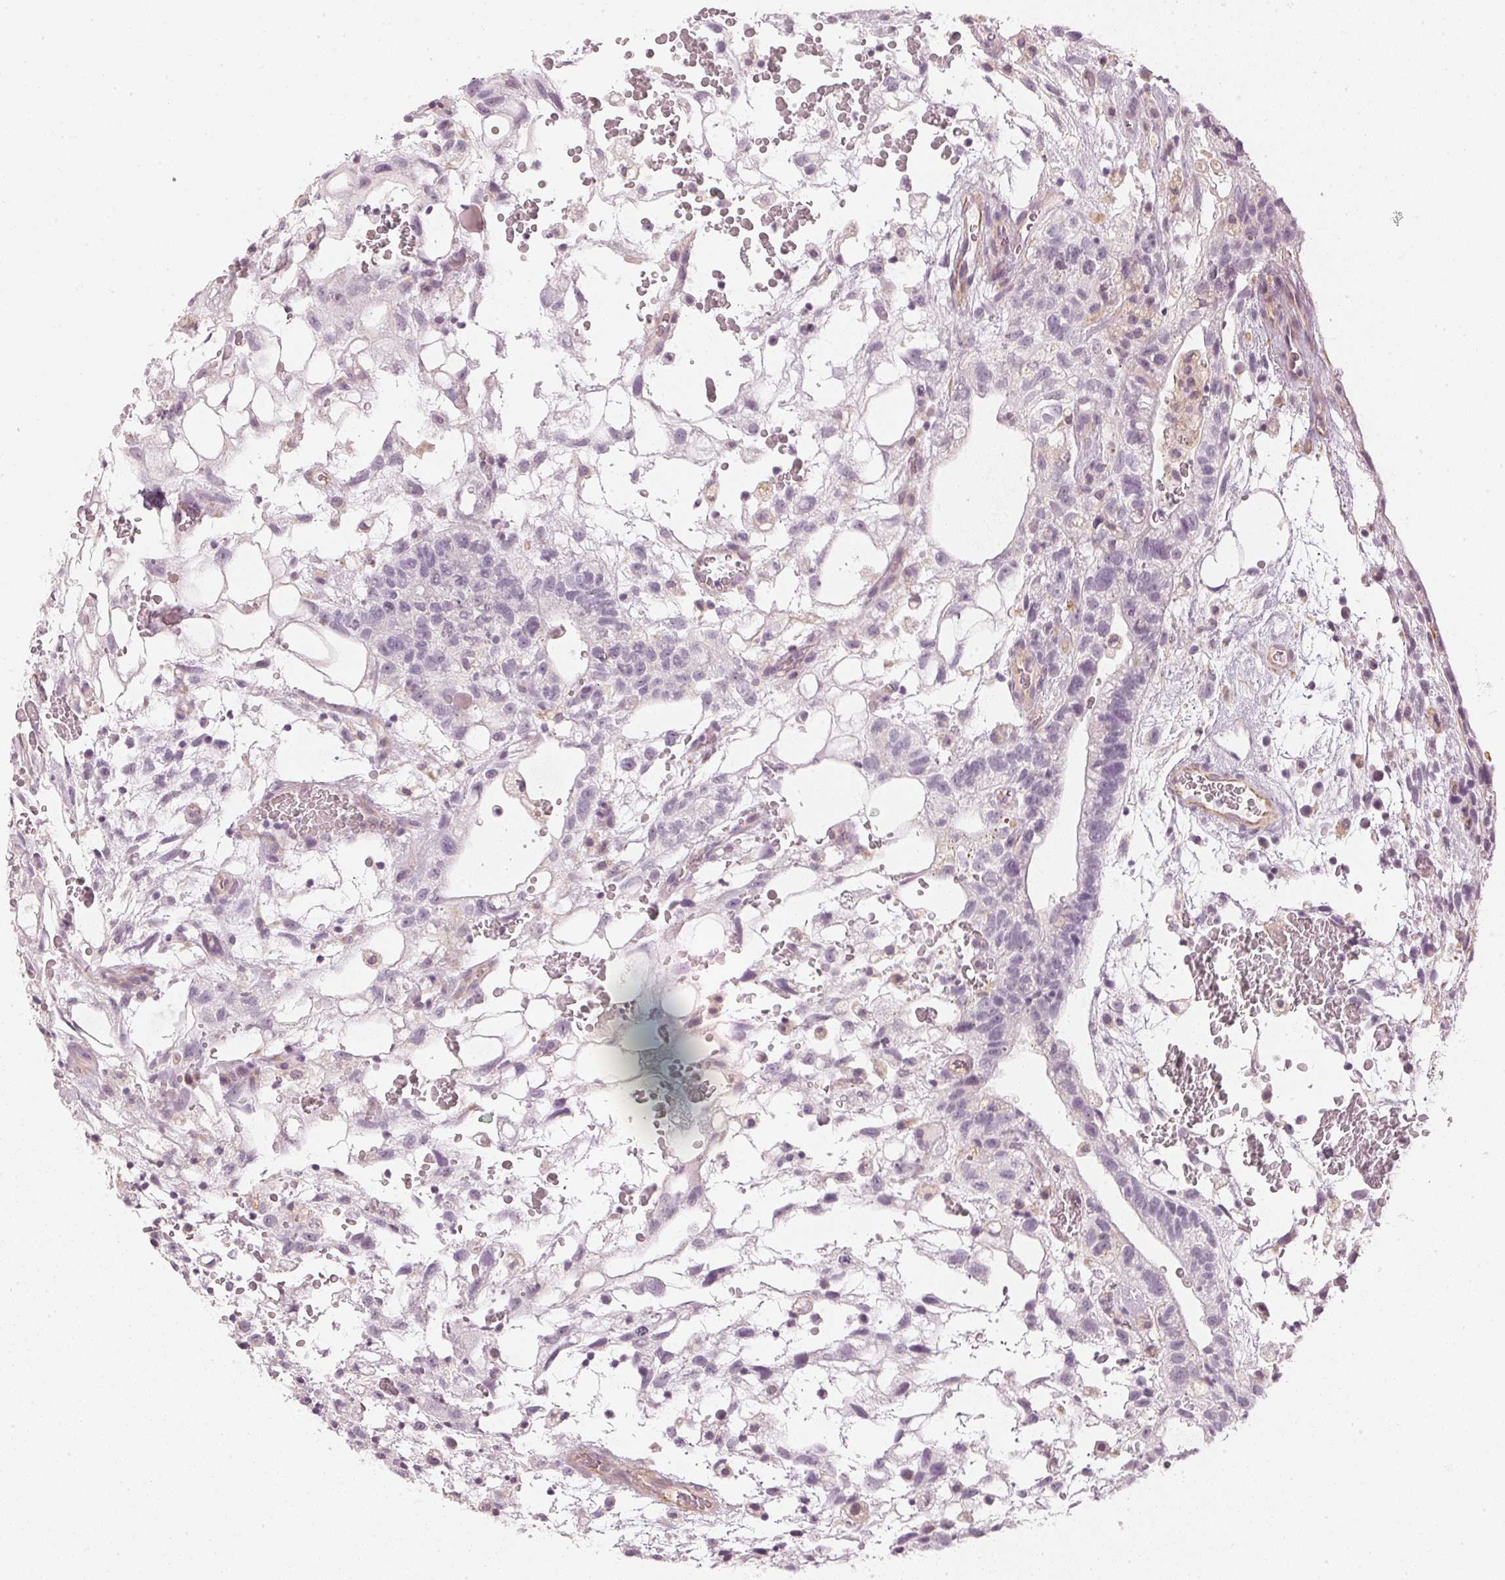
{"staining": {"intensity": "negative", "quantity": "none", "location": "none"}, "tissue": "testis cancer", "cell_type": "Tumor cells", "image_type": "cancer", "snomed": [{"axis": "morphology", "description": "Normal tissue, NOS"}, {"axis": "morphology", "description": "Carcinoma, Embryonal, NOS"}, {"axis": "topography", "description": "Testis"}], "caption": "Protein analysis of testis cancer (embryonal carcinoma) demonstrates no significant staining in tumor cells.", "gene": "APLP1", "patient": {"sex": "male", "age": 32}}